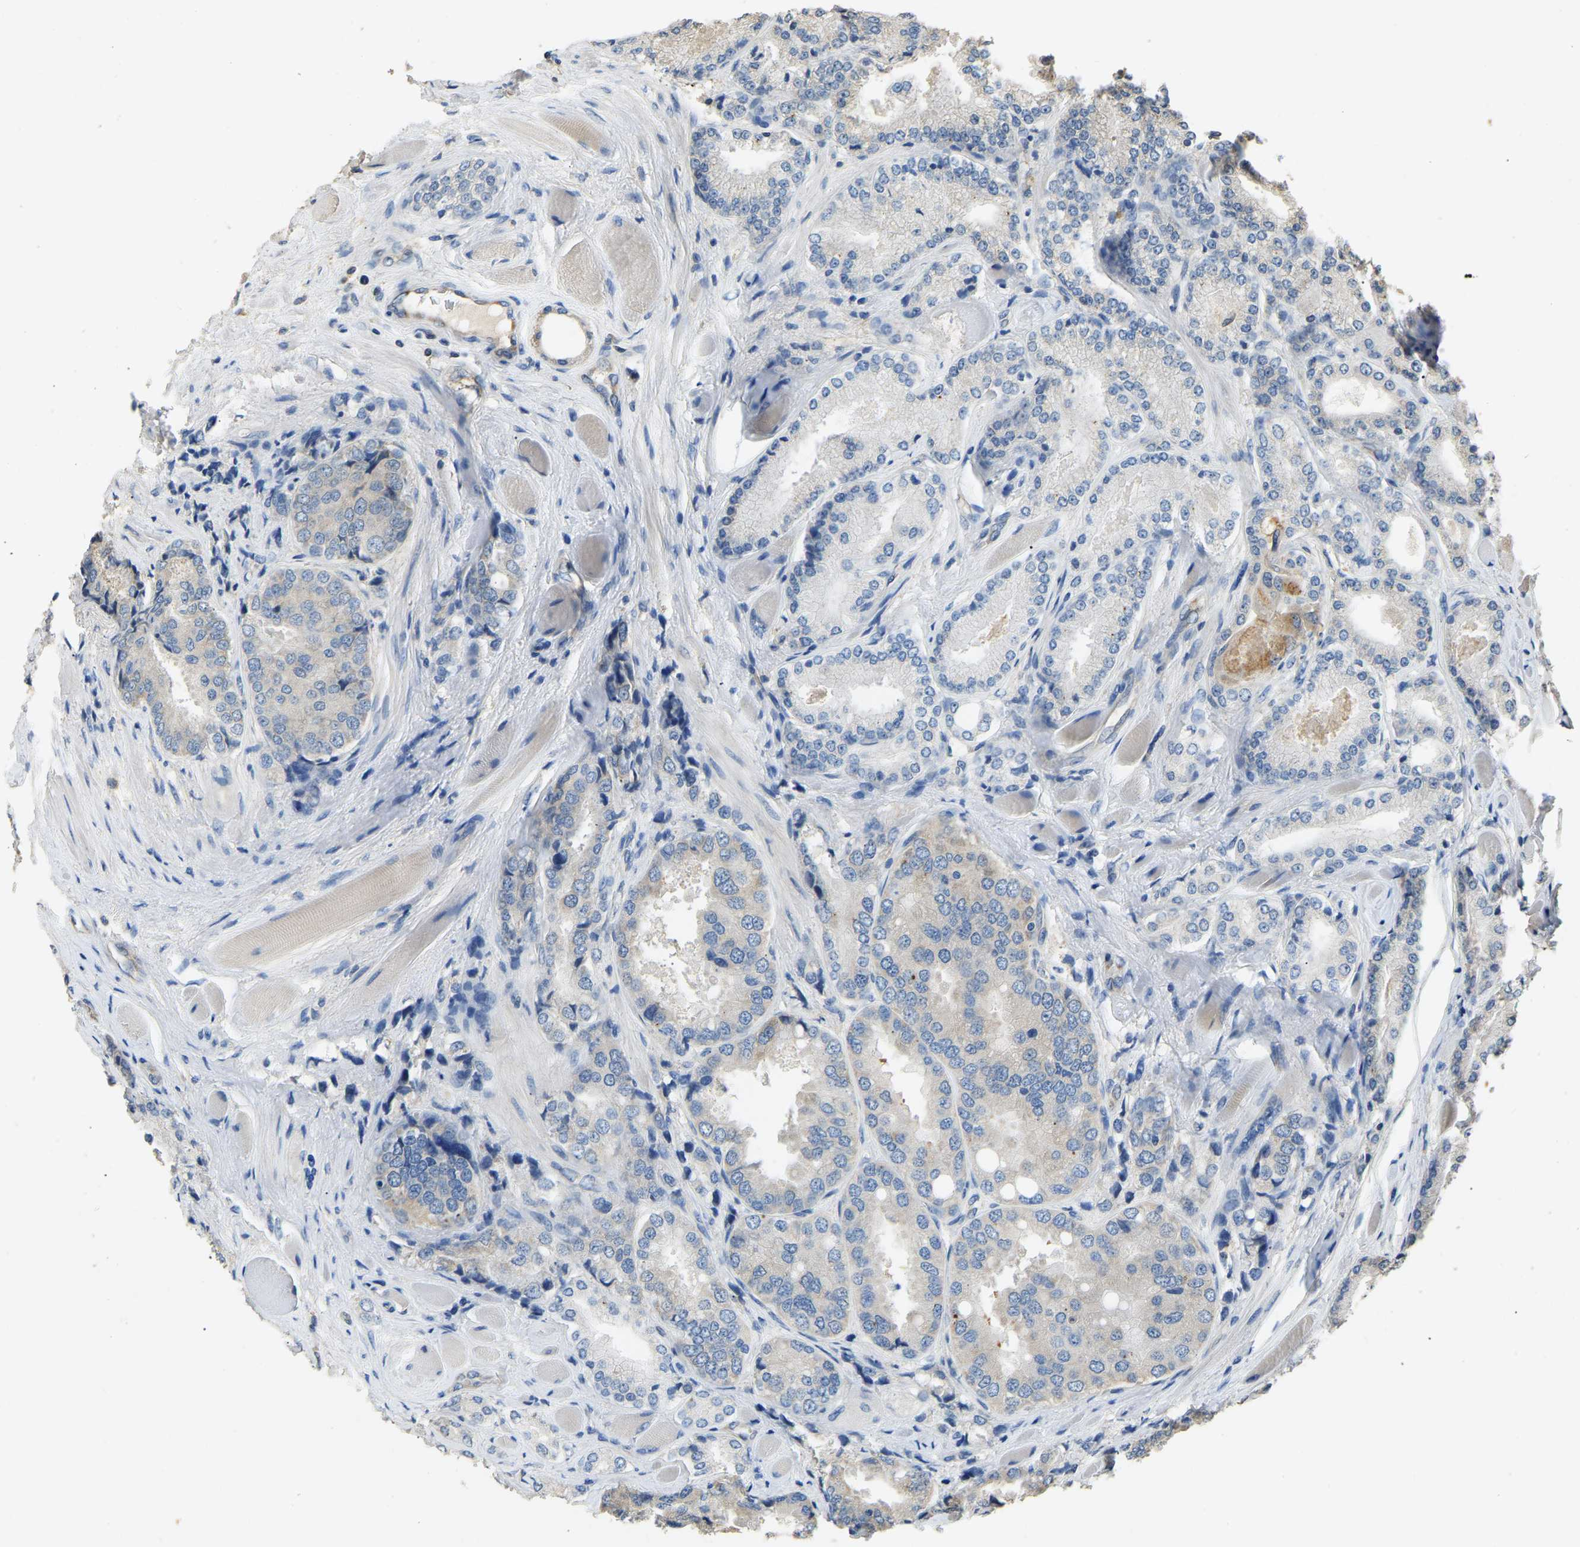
{"staining": {"intensity": "moderate", "quantity": "<25%", "location": "cytoplasmic/membranous"}, "tissue": "prostate cancer", "cell_type": "Tumor cells", "image_type": "cancer", "snomed": [{"axis": "morphology", "description": "Adenocarcinoma, High grade"}, {"axis": "topography", "description": "Prostate"}], "caption": "Immunohistochemistry (IHC) image of high-grade adenocarcinoma (prostate) stained for a protein (brown), which exhibits low levels of moderate cytoplasmic/membranous positivity in about <25% of tumor cells.", "gene": "TUFM", "patient": {"sex": "male", "age": 50}}